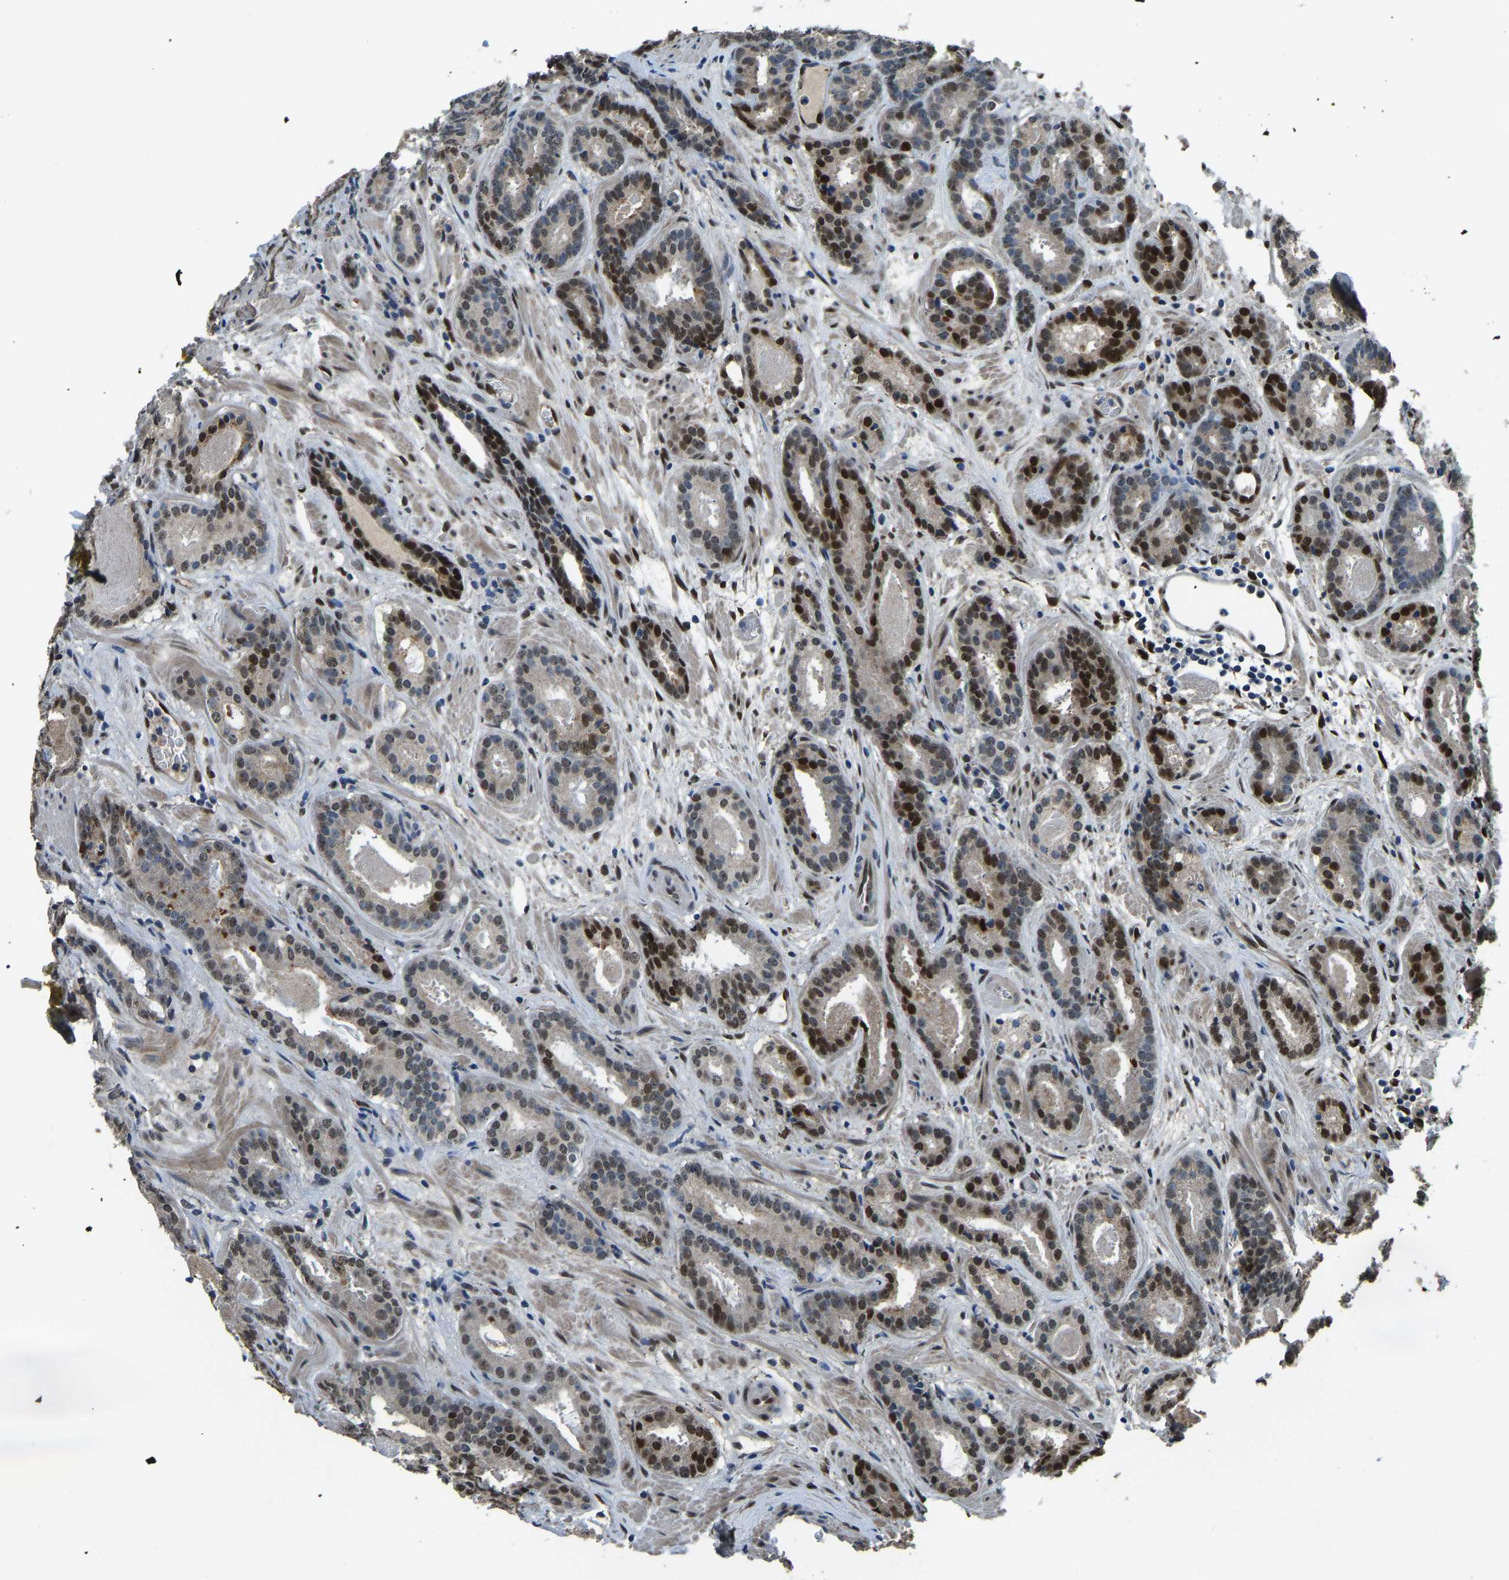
{"staining": {"intensity": "strong", "quantity": "25%-75%", "location": "nuclear"}, "tissue": "prostate cancer", "cell_type": "Tumor cells", "image_type": "cancer", "snomed": [{"axis": "morphology", "description": "Adenocarcinoma, Low grade"}, {"axis": "topography", "description": "Prostate"}], "caption": "Prostate cancer stained with immunohistochemistry (IHC) exhibits strong nuclear positivity in about 25%-75% of tumor cells.", "gene": "FOS", "patient": {"sex": "male", "age": 69}}